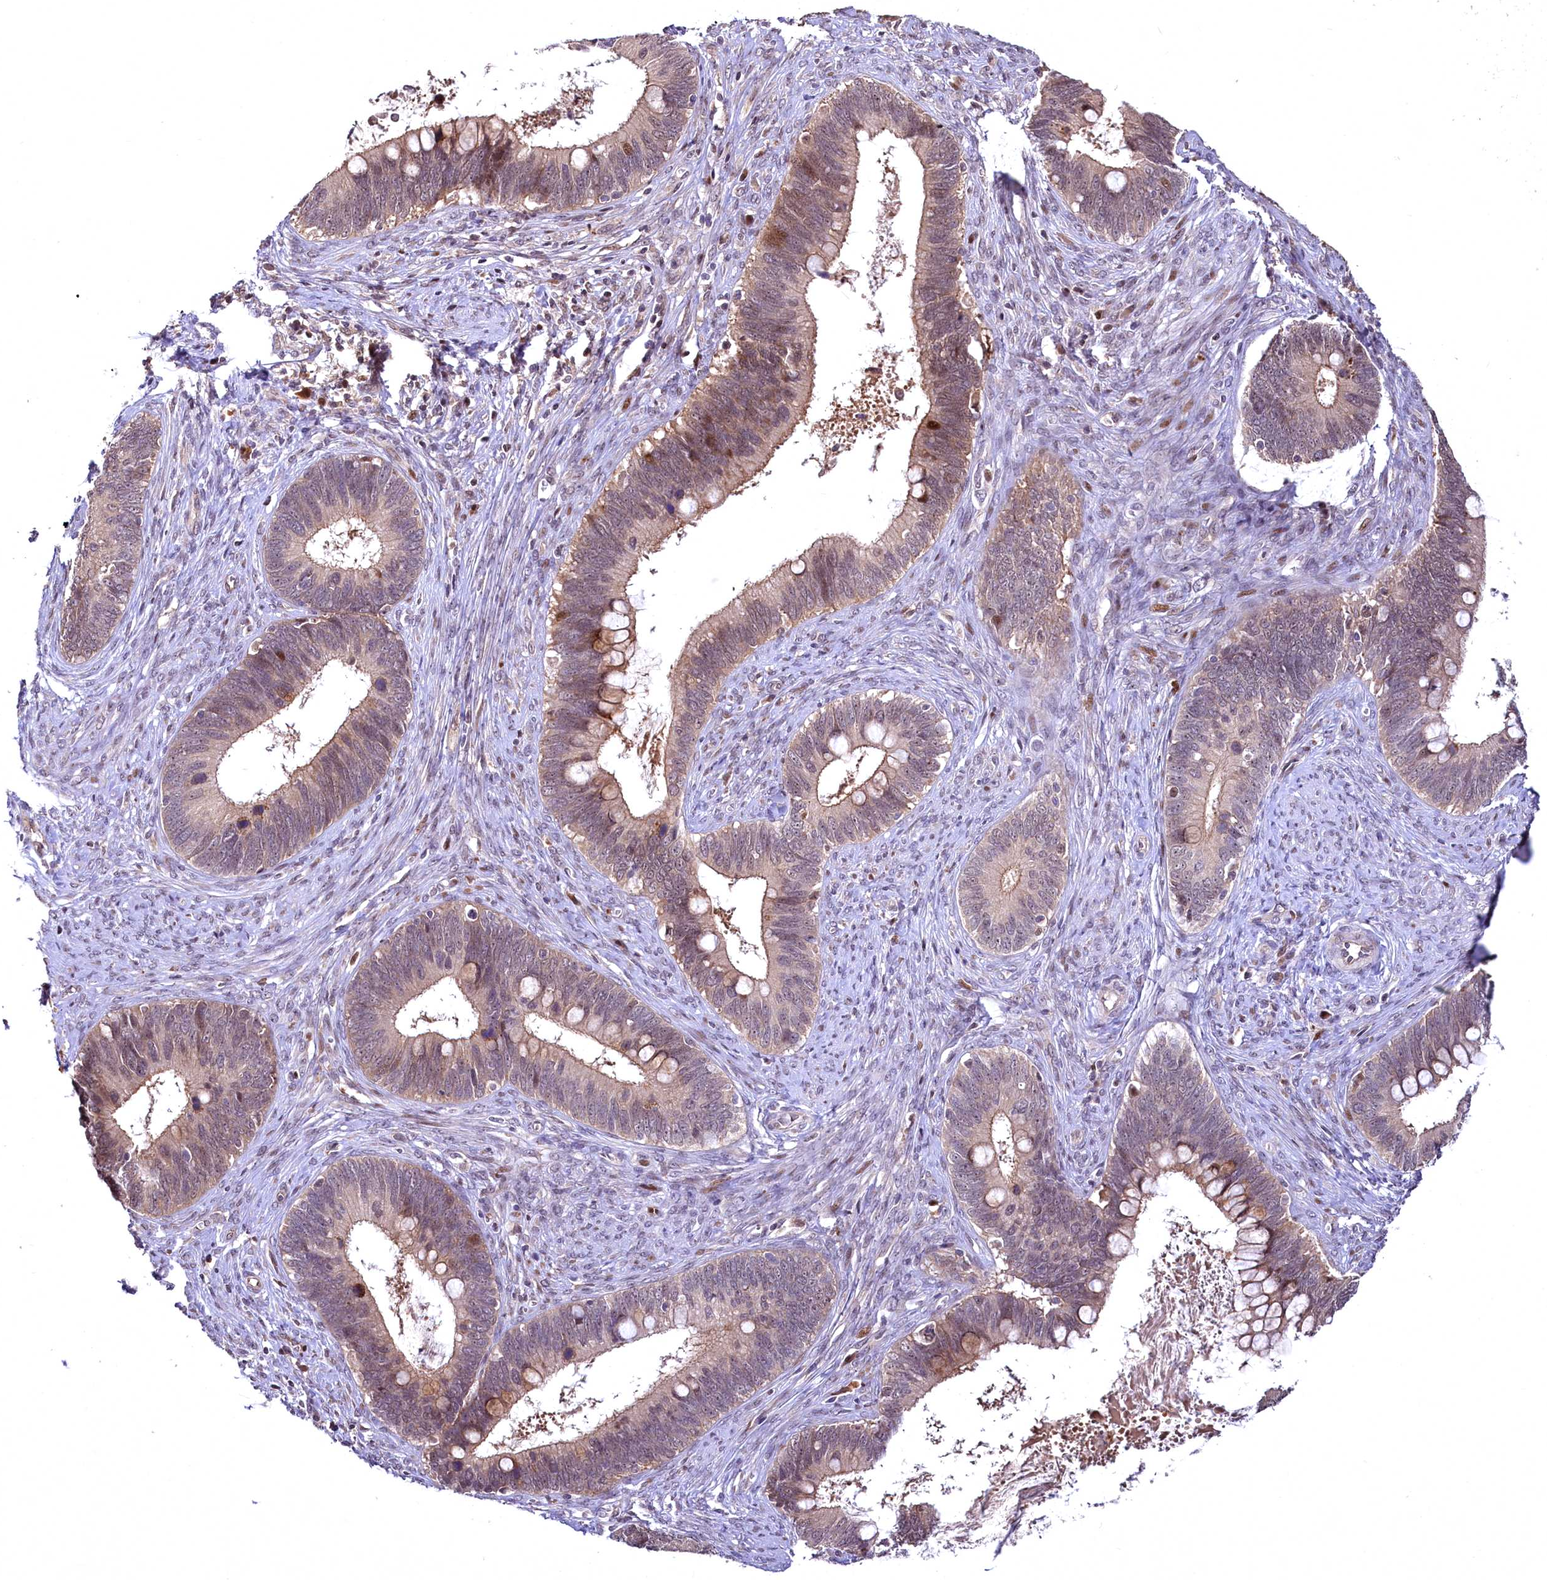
{"staining": {"intensity": "moderate", "quantity": "25%-75%", "location": "cytoplasmic/membranous,nuclear"}, "tissue": "cervical cancer", "cell_type": "Tumor cells", "image_type": "cancer", "snomed": [{"axis": "morphology", "description": "Adenocarcinoma, NOS"}, {"axis": "topography", "description": "Cervix"}], "caption": "A high-resolution image shows immunohistochemistry (IHC) staining of adenocarcinoma (cervical), which displays moderate cytoplasmic/membranous and nuclear staining in approximately 25%-75% of tumor cells.", "gene": "N4BP2L1", "patient": {"sex": "female", "age": 42}}